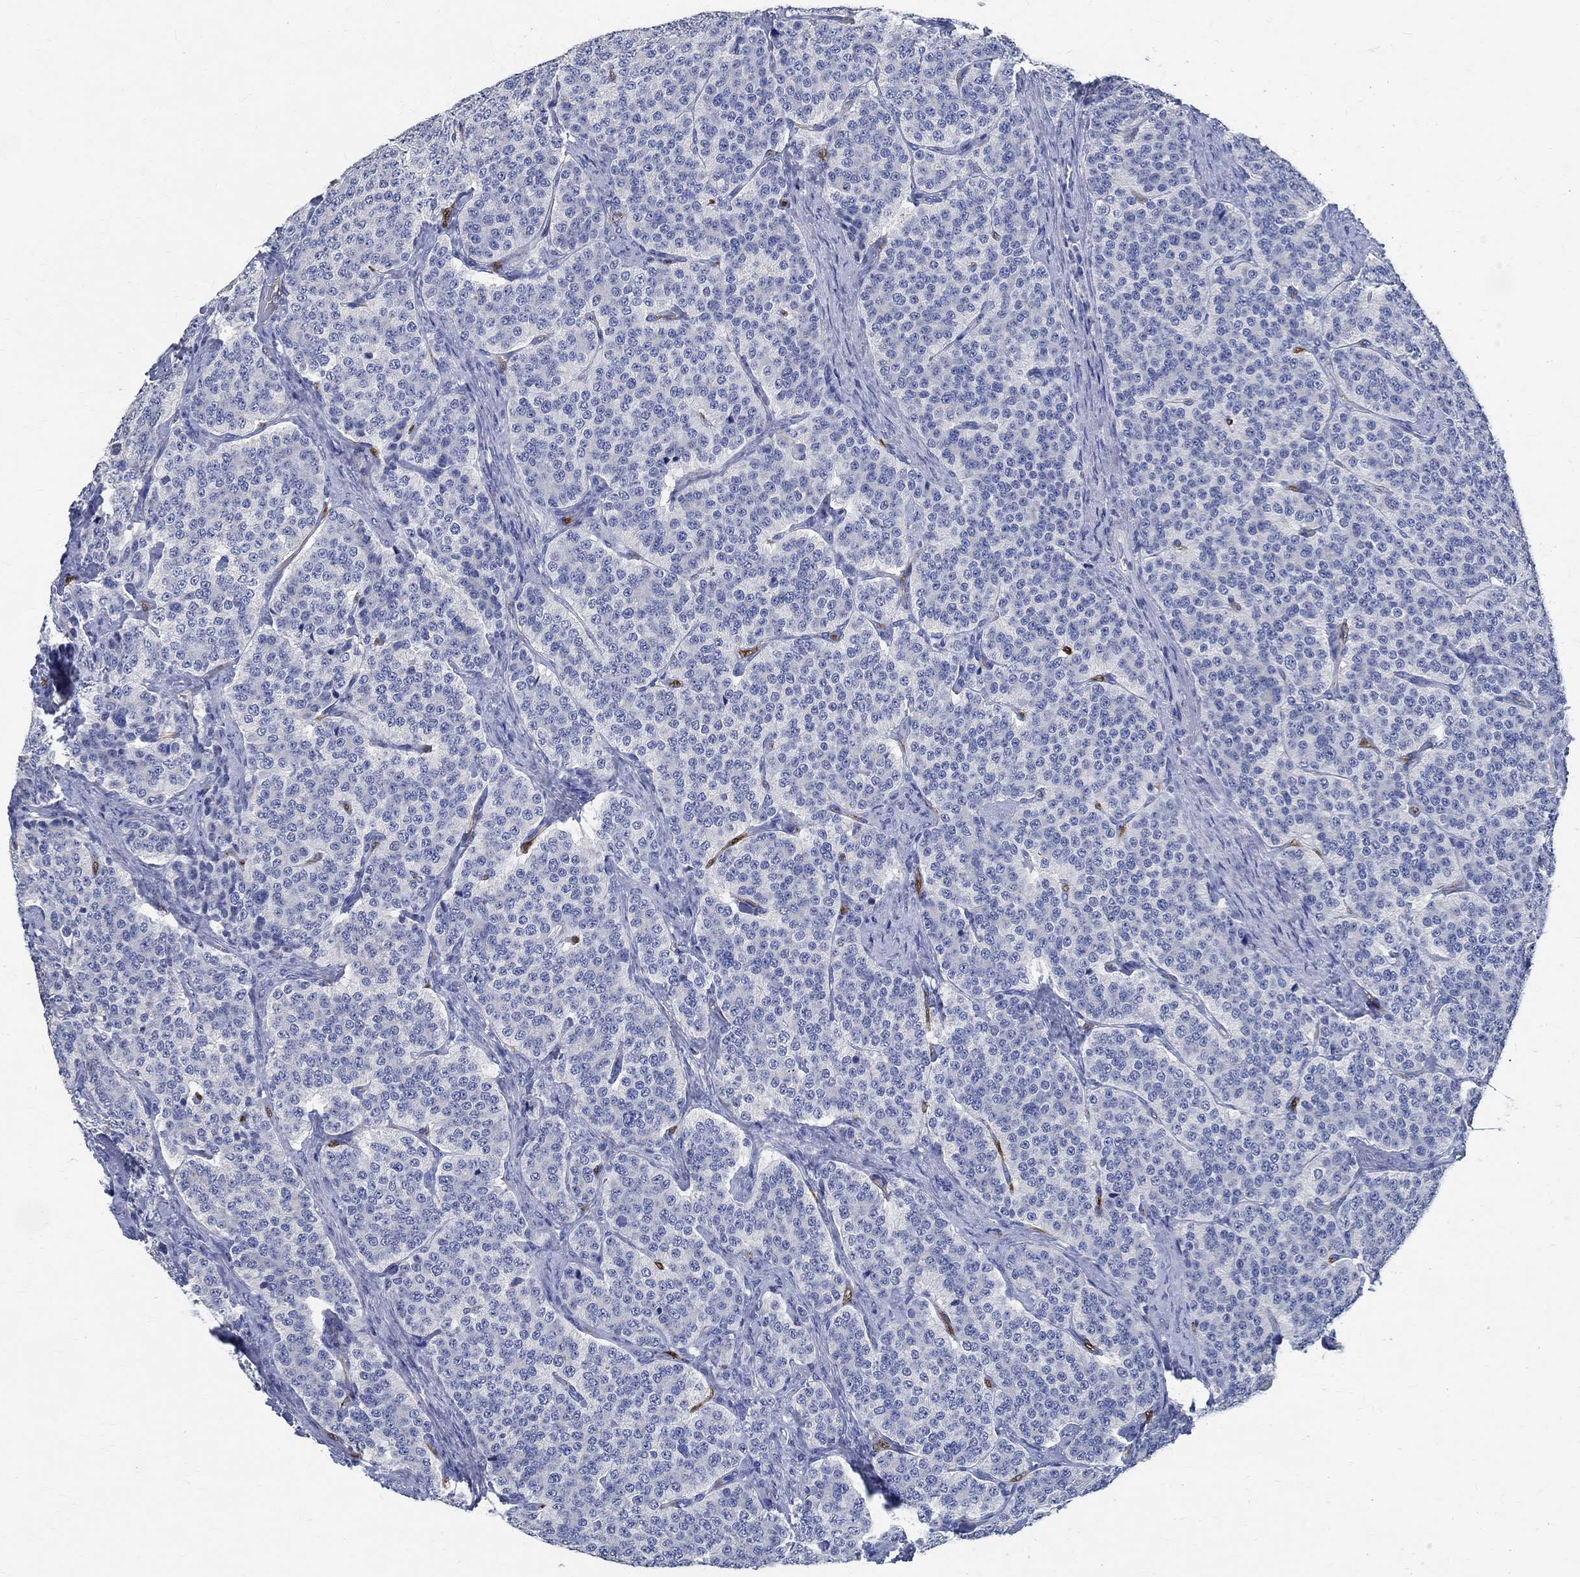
{"staining": {"intensity": "negative", "quantity": "none", "location": "none"}, "tissue": "carcinoid", "cell_type": "Tumor cells", "image_type": "cancer", "snomed": [{"axis": "morphology", "description": "Carcinoid, malignant, NOS"}, {"axis": "topography", "description": "Small intestine"}], "caption": "A micrograph of carcinoid stained for a protein demonstrates no brown staining in tumor cells.", "gene": "PRX", "patient": {"sex": "female", "age": 58}}